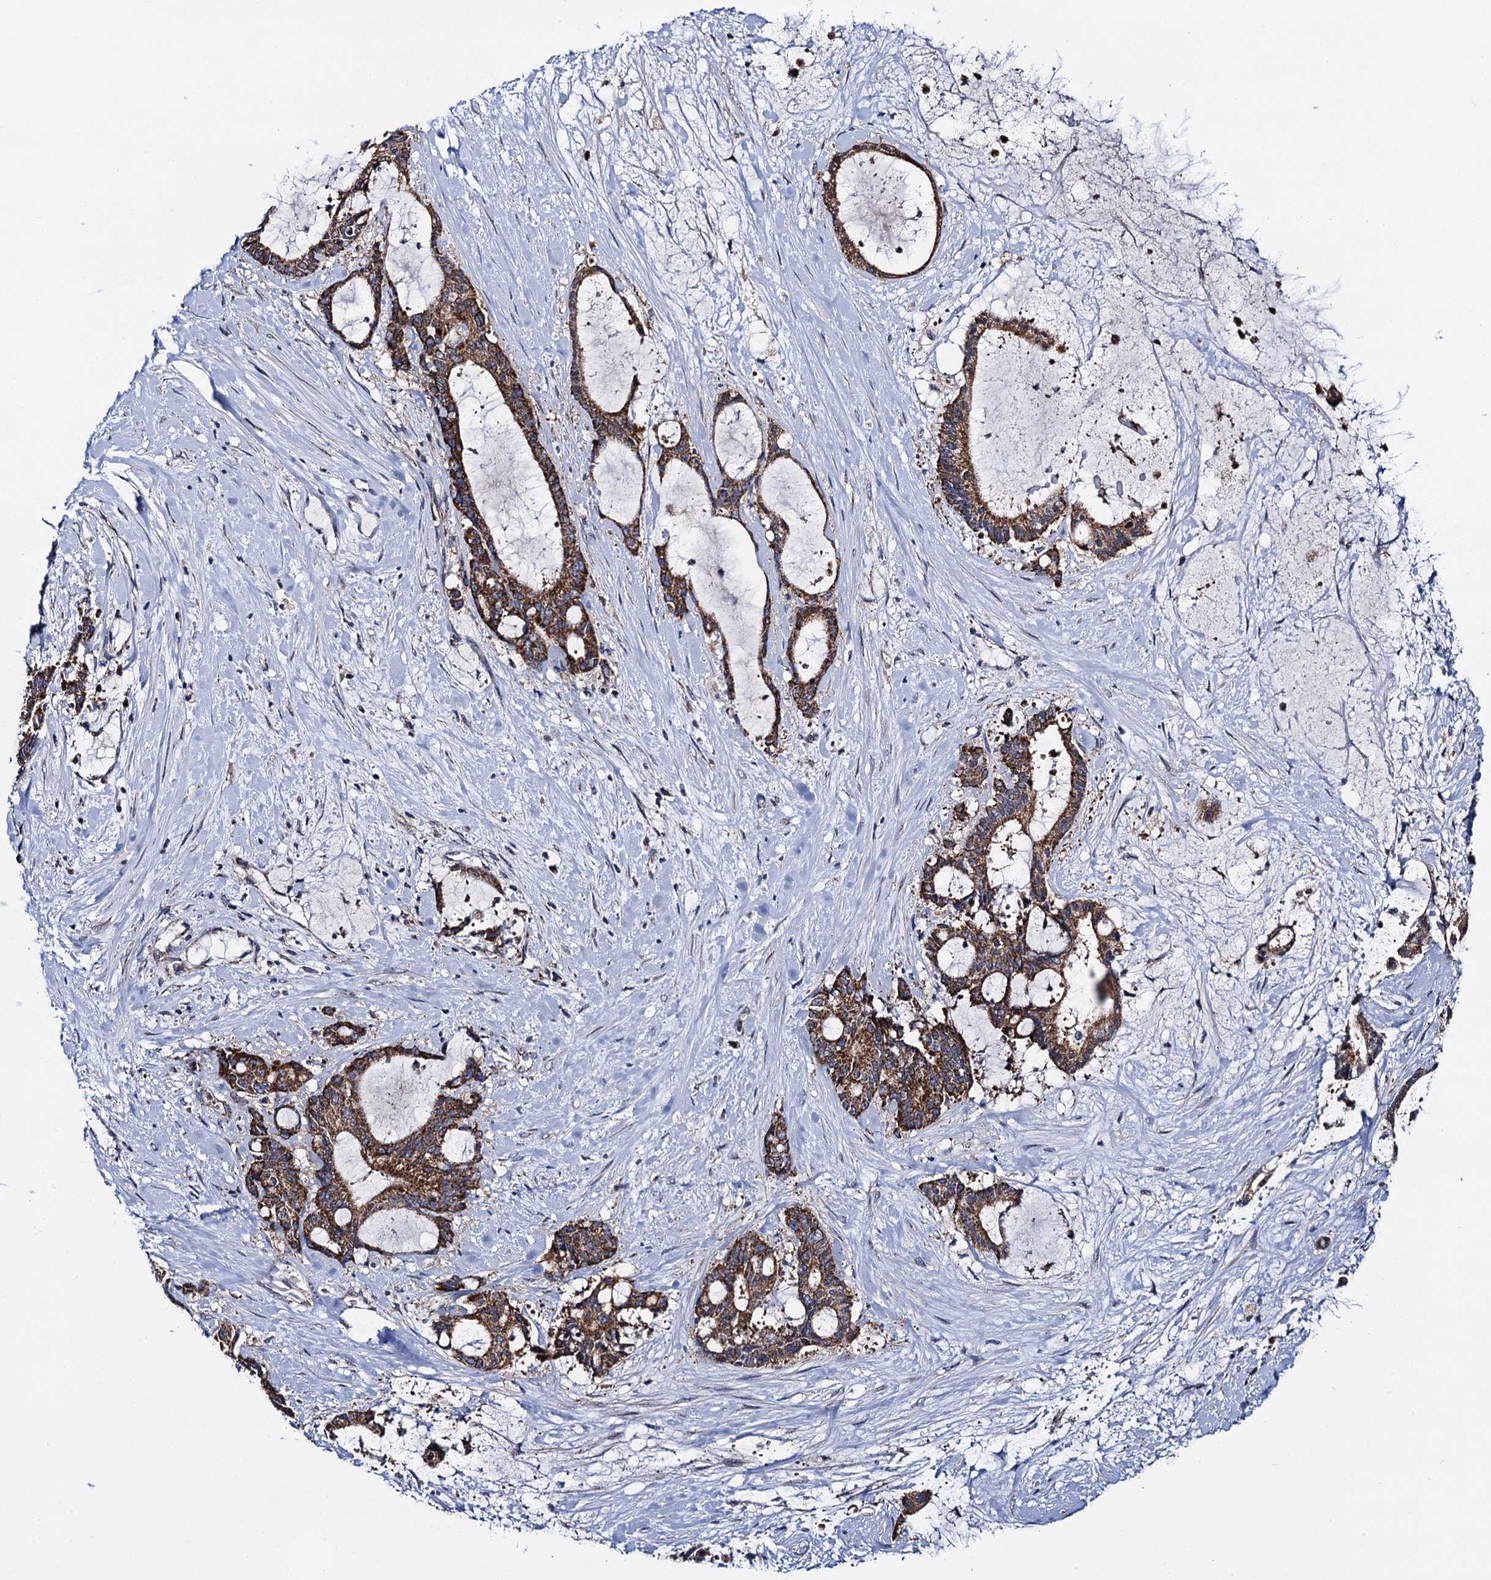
{"staining": {"intensity": "moderate", "quantity": ">75%", "location": "cytoplasmic/membranous"}, "tissue": "liver cancer", "cell_type": "Tumor cells", "image_type": "cancer", "snomed": [{"axis": "morphology", "description": "Normal tissue, NOS"}, {"axis": "morphology", "description": "Cholangiocarcinoma"}, {"axis": "topography", "description": "Liver"}, {"axis": "topography", "description": "Peripheral nerve tissue"}], "caption": "Cholangiocarcinoma (liver) was stained to show a protein in brown. There is medium levels of moderate cytoplasmic/membranous expression in approximately >75% of tumor cells. The staining is performed using DAB (3,3'-diaminobenzidine) brown chromogen to label protein expression. The nuclei are counter-stained blue using hematoxylin.", "gene": "PTCD3", "patient": {"sex": "female", "age": 73}}